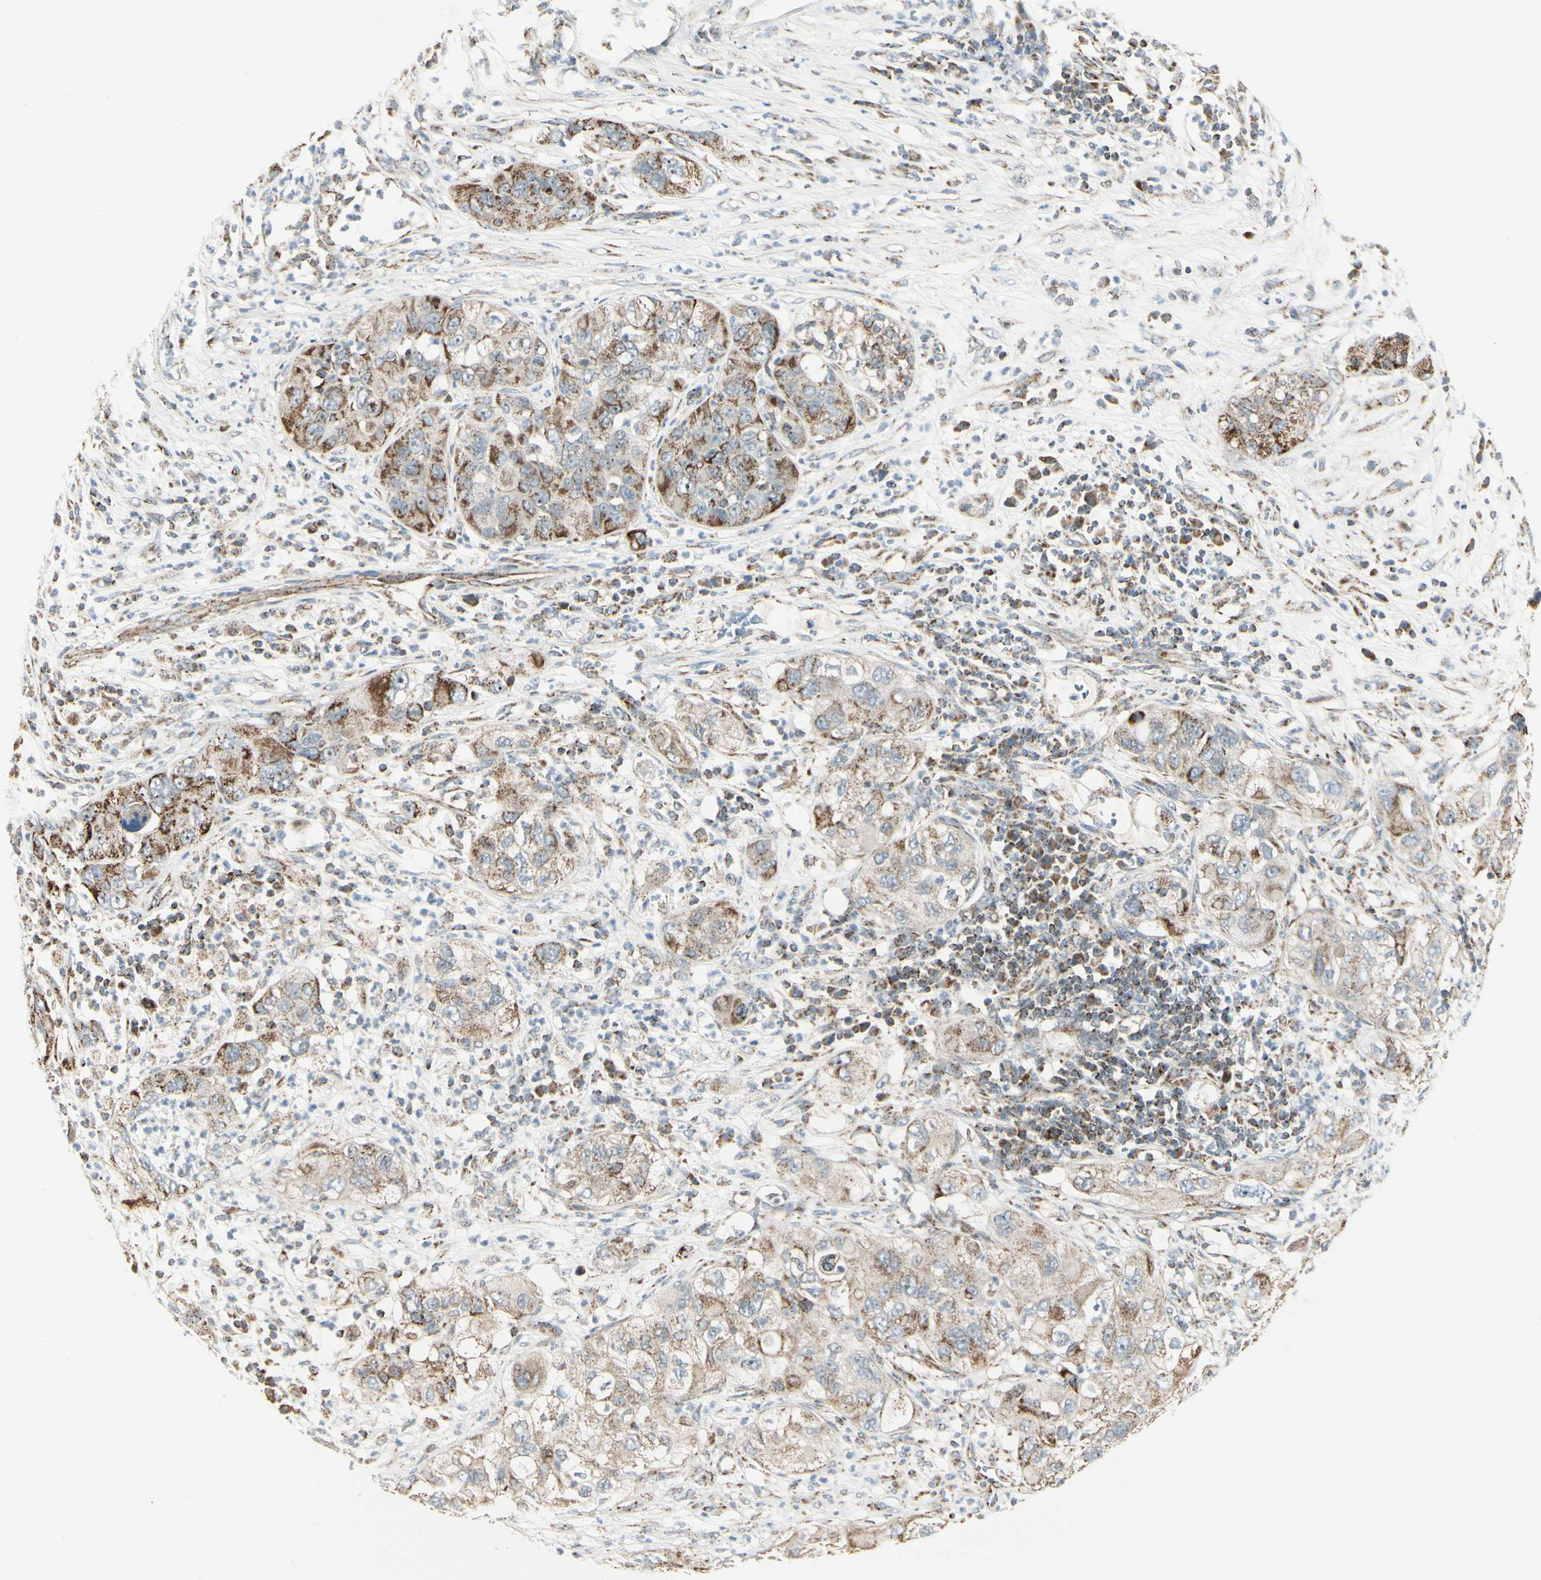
{"staining": {"intensity": "moderate", "quantity": ">75%", "location": "cytoplasmic/membranous"}, "tissue": "pancreatic cancer", "cell_type": "Tumor cells", "image_type": "cancer", "snomed": [{"axis": "morphology", "description": "Adenocarcinoma, NOS"}, {"axis": "topography", "description": "Pancreas"}], "caption": "Immunohistochemistry (IHC) (DAB) staining of human adenocarcinoma (pancreatic) demonstrates moderate cytoplasmic/membranous protein staining in approximately >75% of tumor cells.", "gene": "ANKS6", "patient": {"sex": "female", "age": 78}}